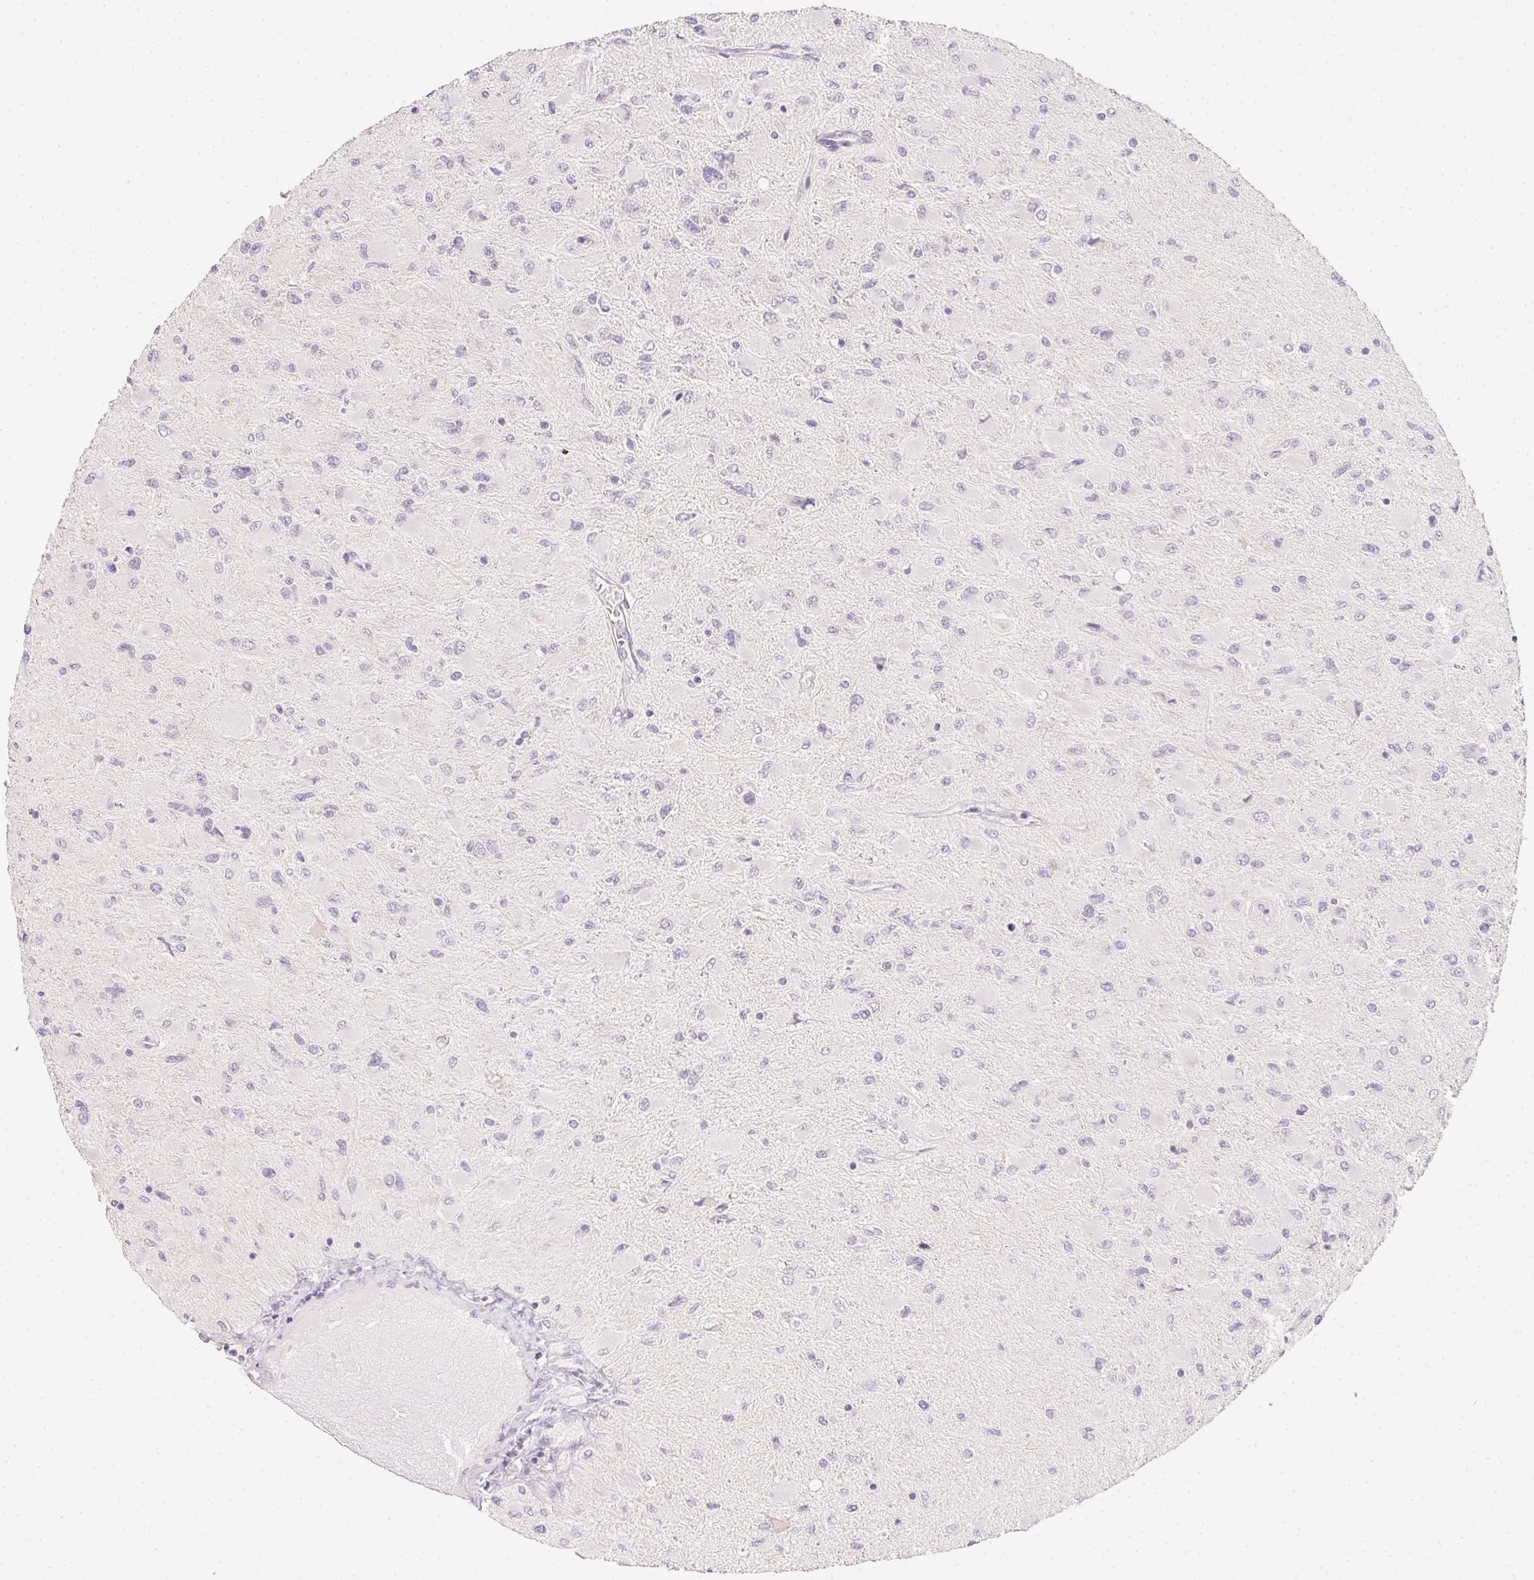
{"staining": {"intensity": "negative", "quantity": "none", "location": "none"}, "tissue": "glioma", "cell_type": "Tumor cells", "image_type": "cancer", "snomed": [{"axis": "morphology", "description": "Glioma, malignant, High grade"}, {"axis": "topography", "description": "Cerebral cortex"}], "caption": "DAB (3,3'-diaminobenzidine) immunohistochemical staining of human malignant glioma (high-grade) shows no significant staining in tumor cells.", "gene": "ZBBX", "patient": {"sex": "female", "age": 36}}